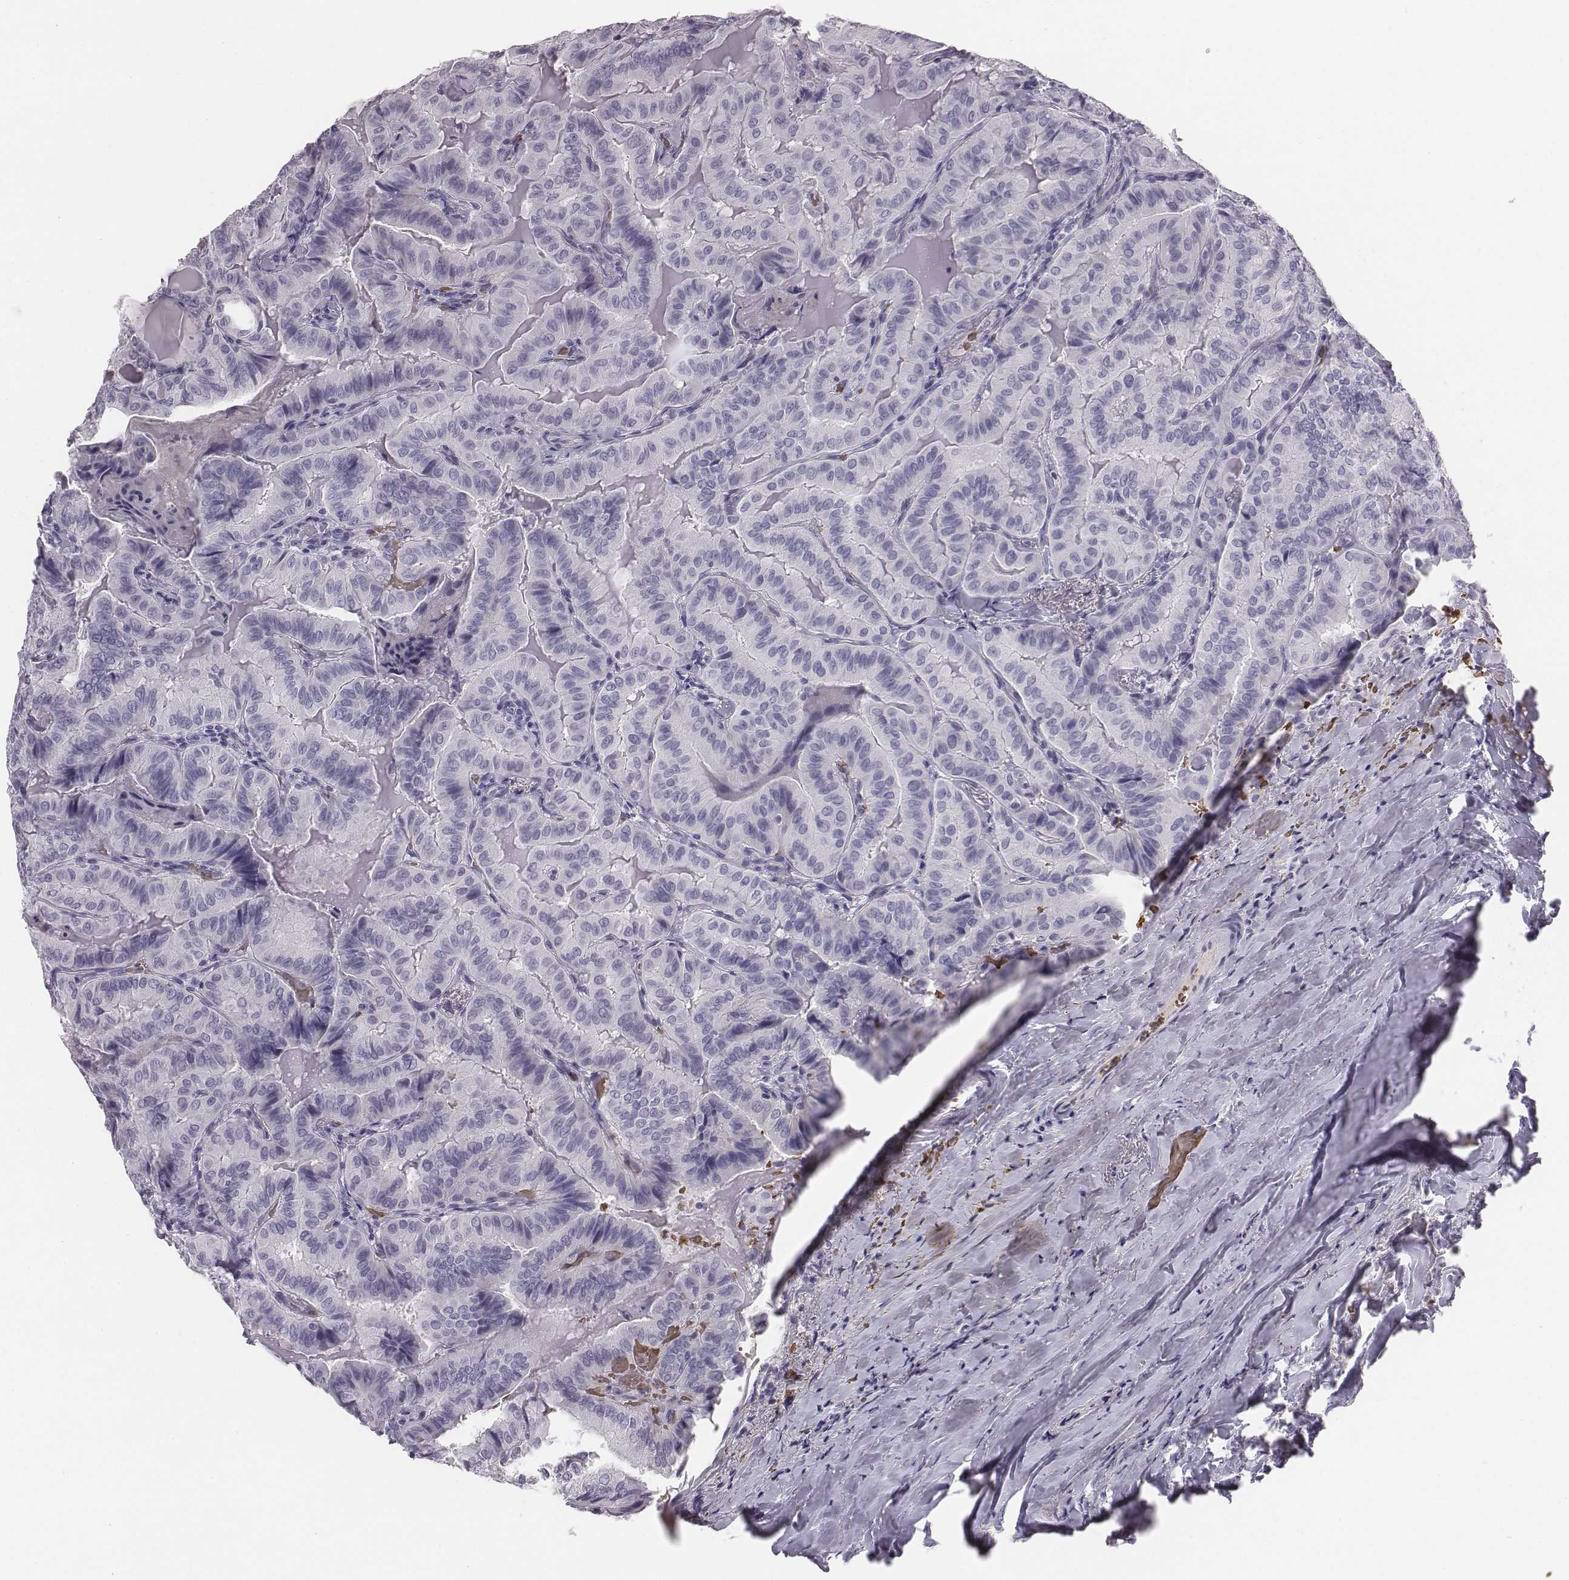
{"staining": {"intensity": "negative", "quantity": "none", "location": "none"}, "tissue": "thyroid cancer", "cell_type": "Tumor cells", "image_type": "cancer", "snomed": [{"axis": "morphology", "description": "Papillary adenocarcinoma, NOS"}, {"axis": "topography", "description": "Thyroid gland"}], "caption": "High power microscopy histopathology image of an immunohistochemistry (IHC) micrograph of thyroid cancer, revealing no significant positivity in tumor cells.", "gene": "HBZ", "patient": {"sex": "female", "age": 68}}